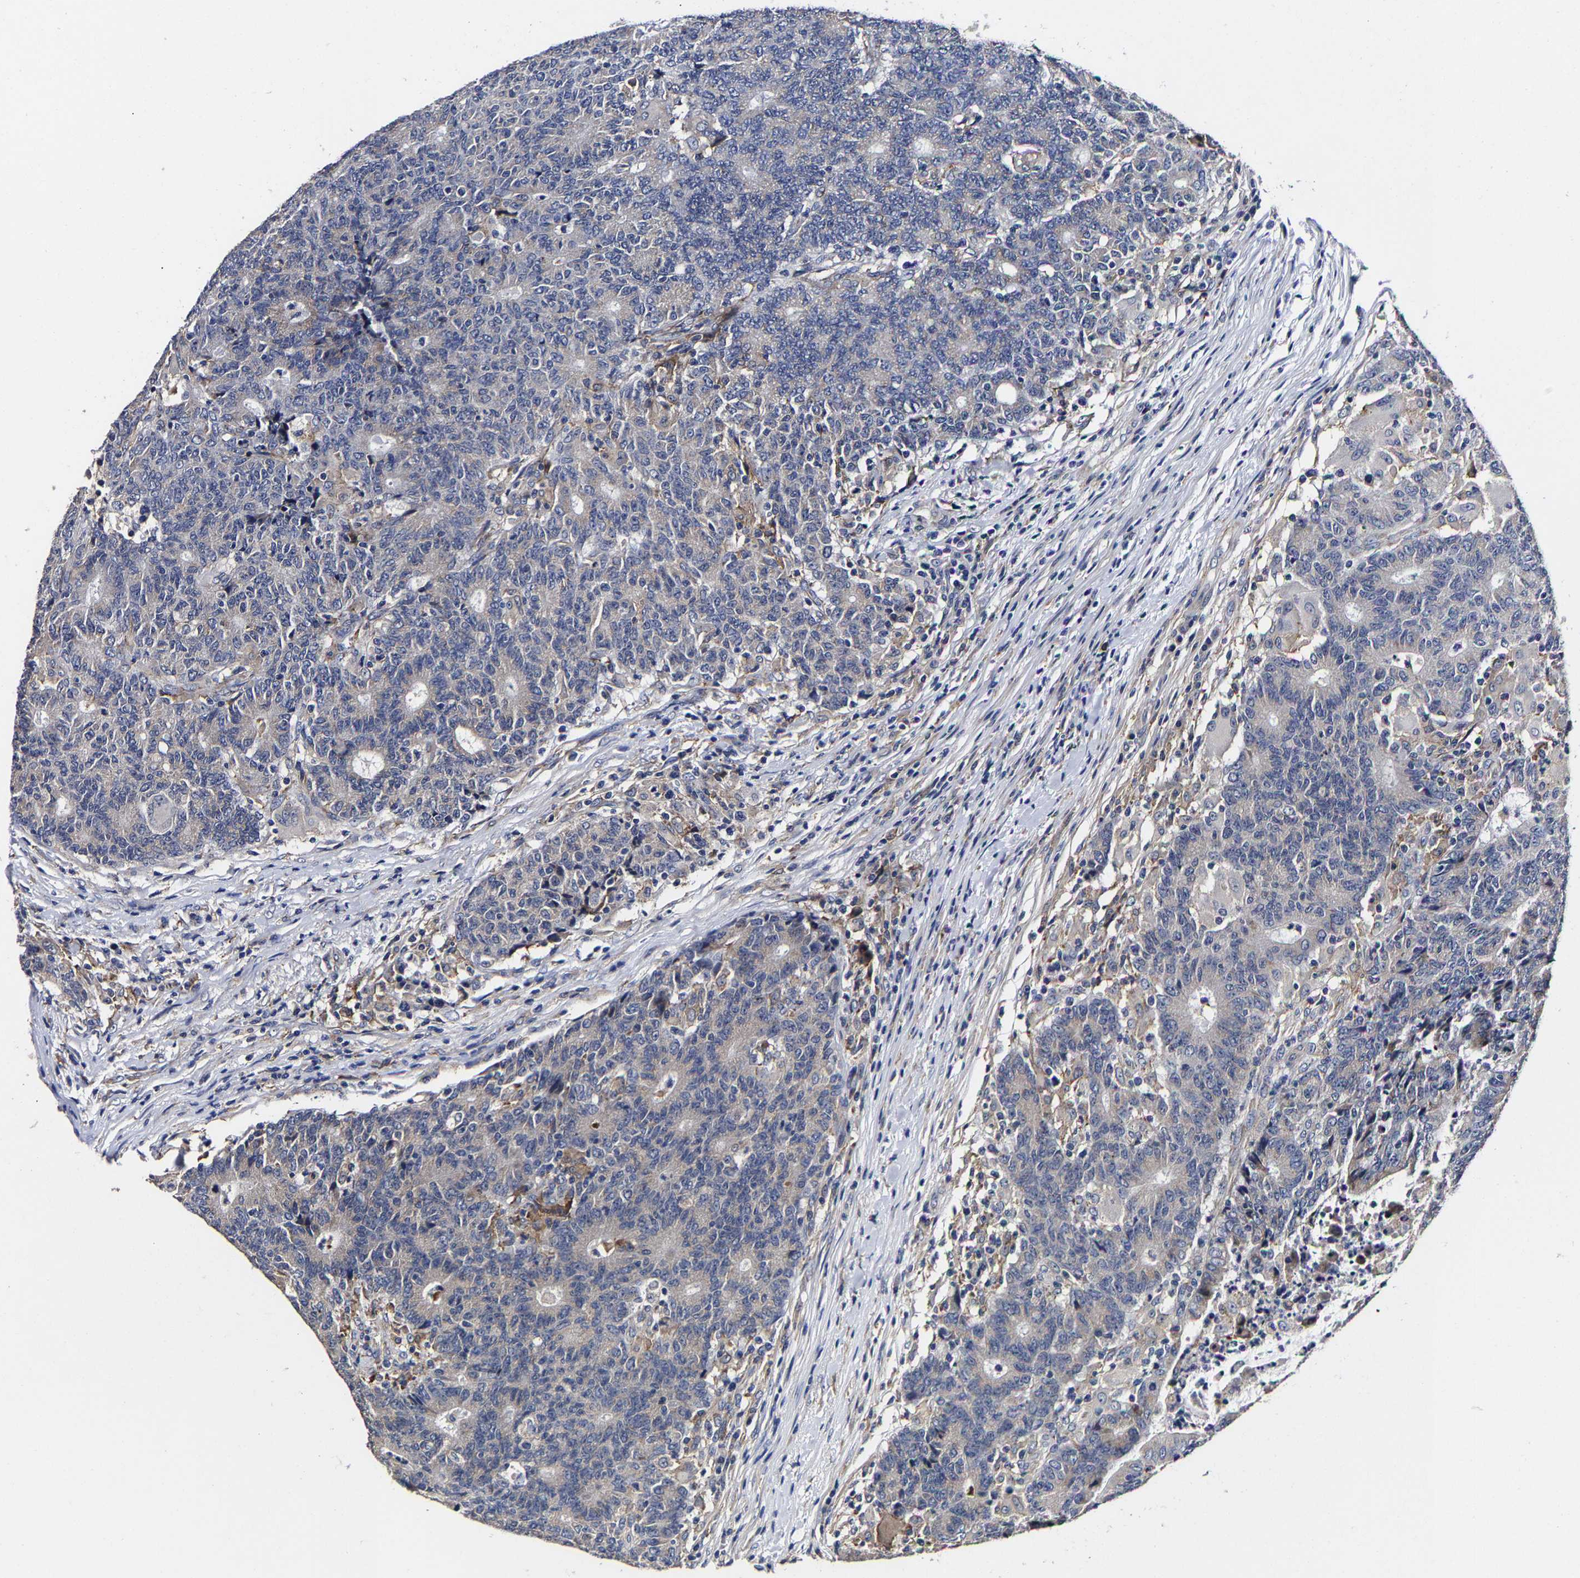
{"staining": {"intensity": "weak", "quantity": "<25%", "location": "cytoplasmic/membranous"}, "tissue": "colorectal cancer", "cell_type": "Tumor cells", "image_type": "cancer", "snomed": [{"axis": "morphology", "description": "Normal tissue, NOS"}, {"axis": "morphology", "description": "Adenocarcinoma, NOS"}, {"axis": "topography", "description": "Colon"}], "caption": "Tumor cells show no significant positivity in colorectal cancer. (DAB immunohistochemistry (IHC) visualized using brightfield microscopy, high magnification).", "gene": "AASS", "patient": {"sex": "female", "age": 75}}